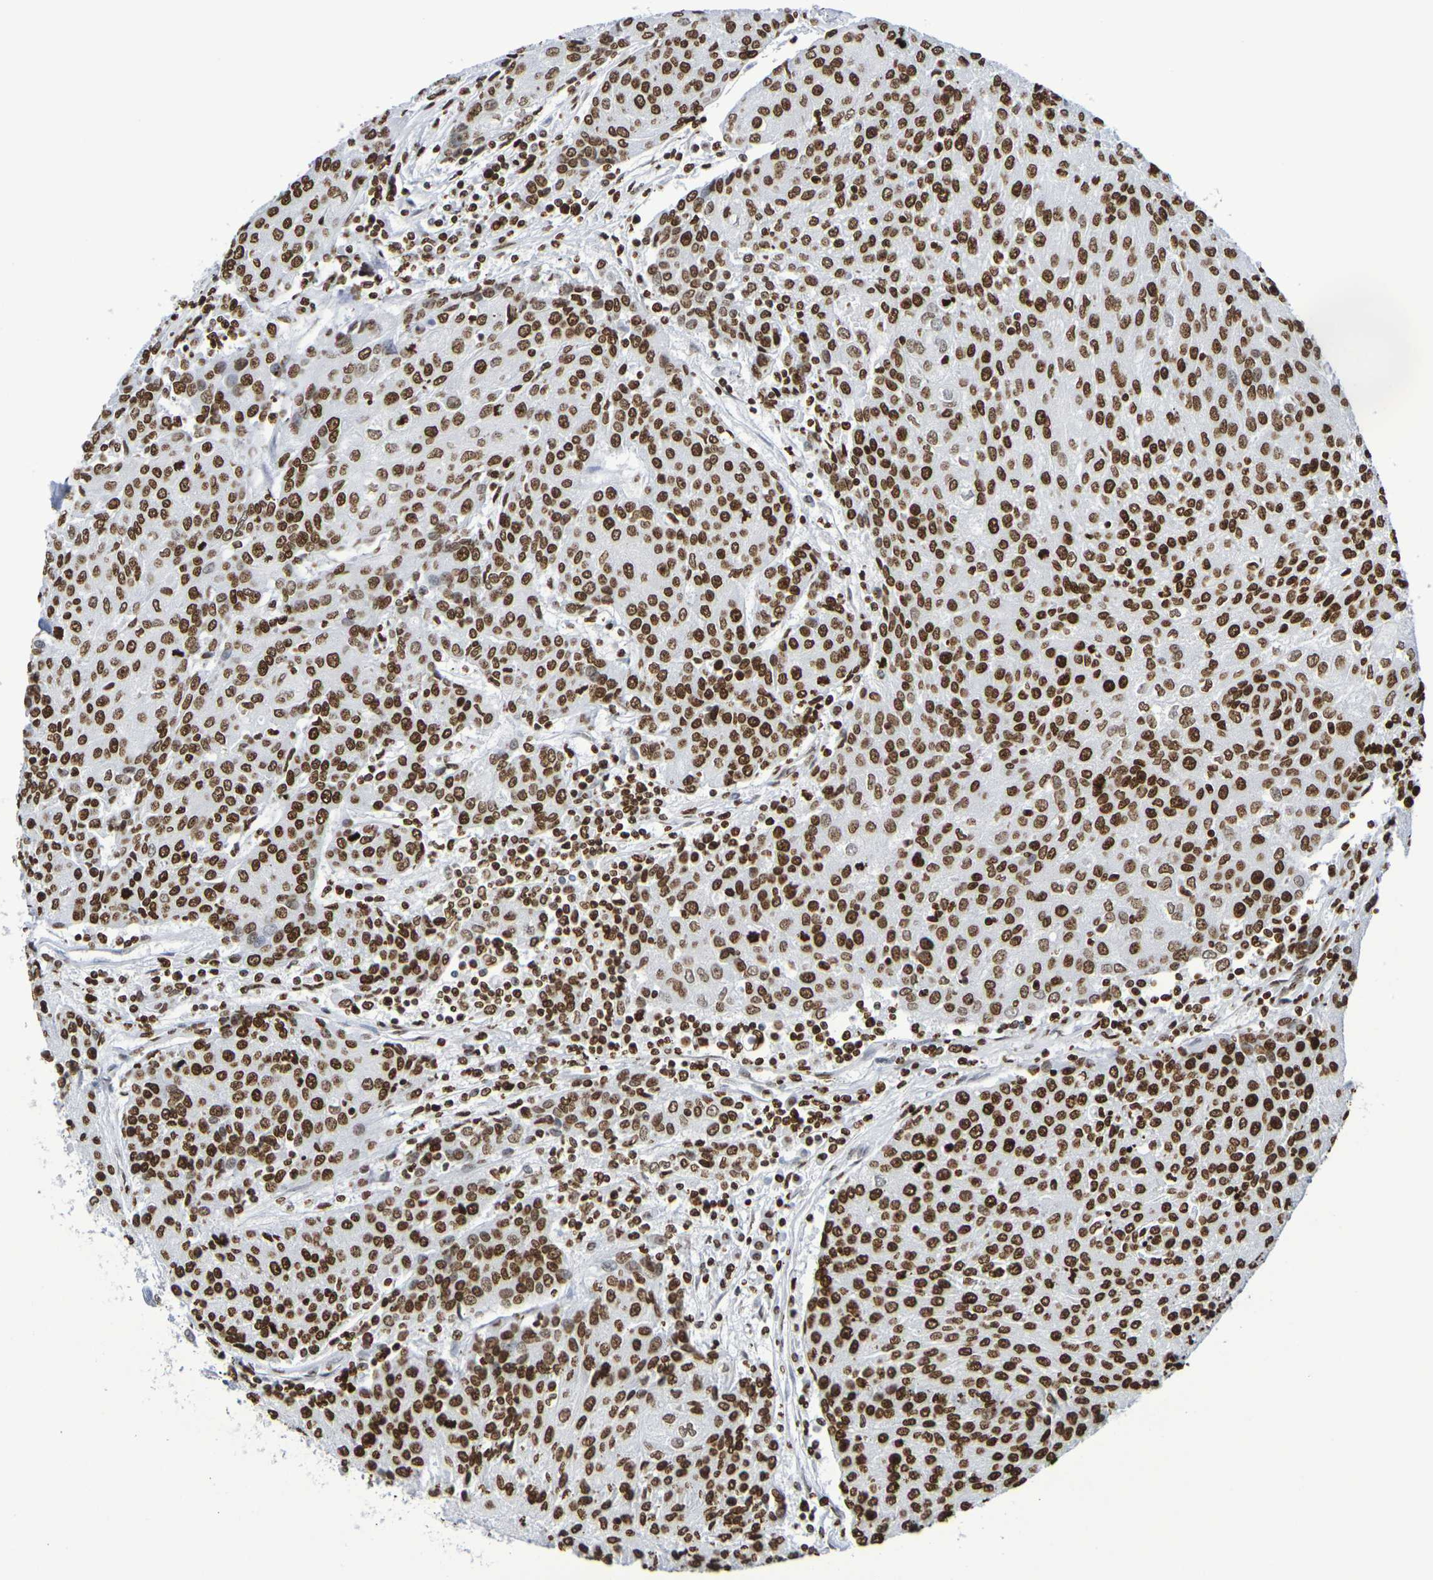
{"staining": {"intensity": "strong", "quantity": ">75%", "location": "nuclear"}, "tissue": "urothelial cancer", "cell_type": "Tumor cells", "image_type": "cancer", "snomed": [{"axis": "morphology", "description": "Urothelial carcinoma, High grade"}, {"axis": "topography", "description": "Urinary bladder"}], "caption": "This is a photomicrograph of immunohistochemistry staining of urothelial cancer, which shows strong positivity in the nuclear of tumor cells.", "gene": "H1-5", "patient": {"sex": "female", "age": 85}}